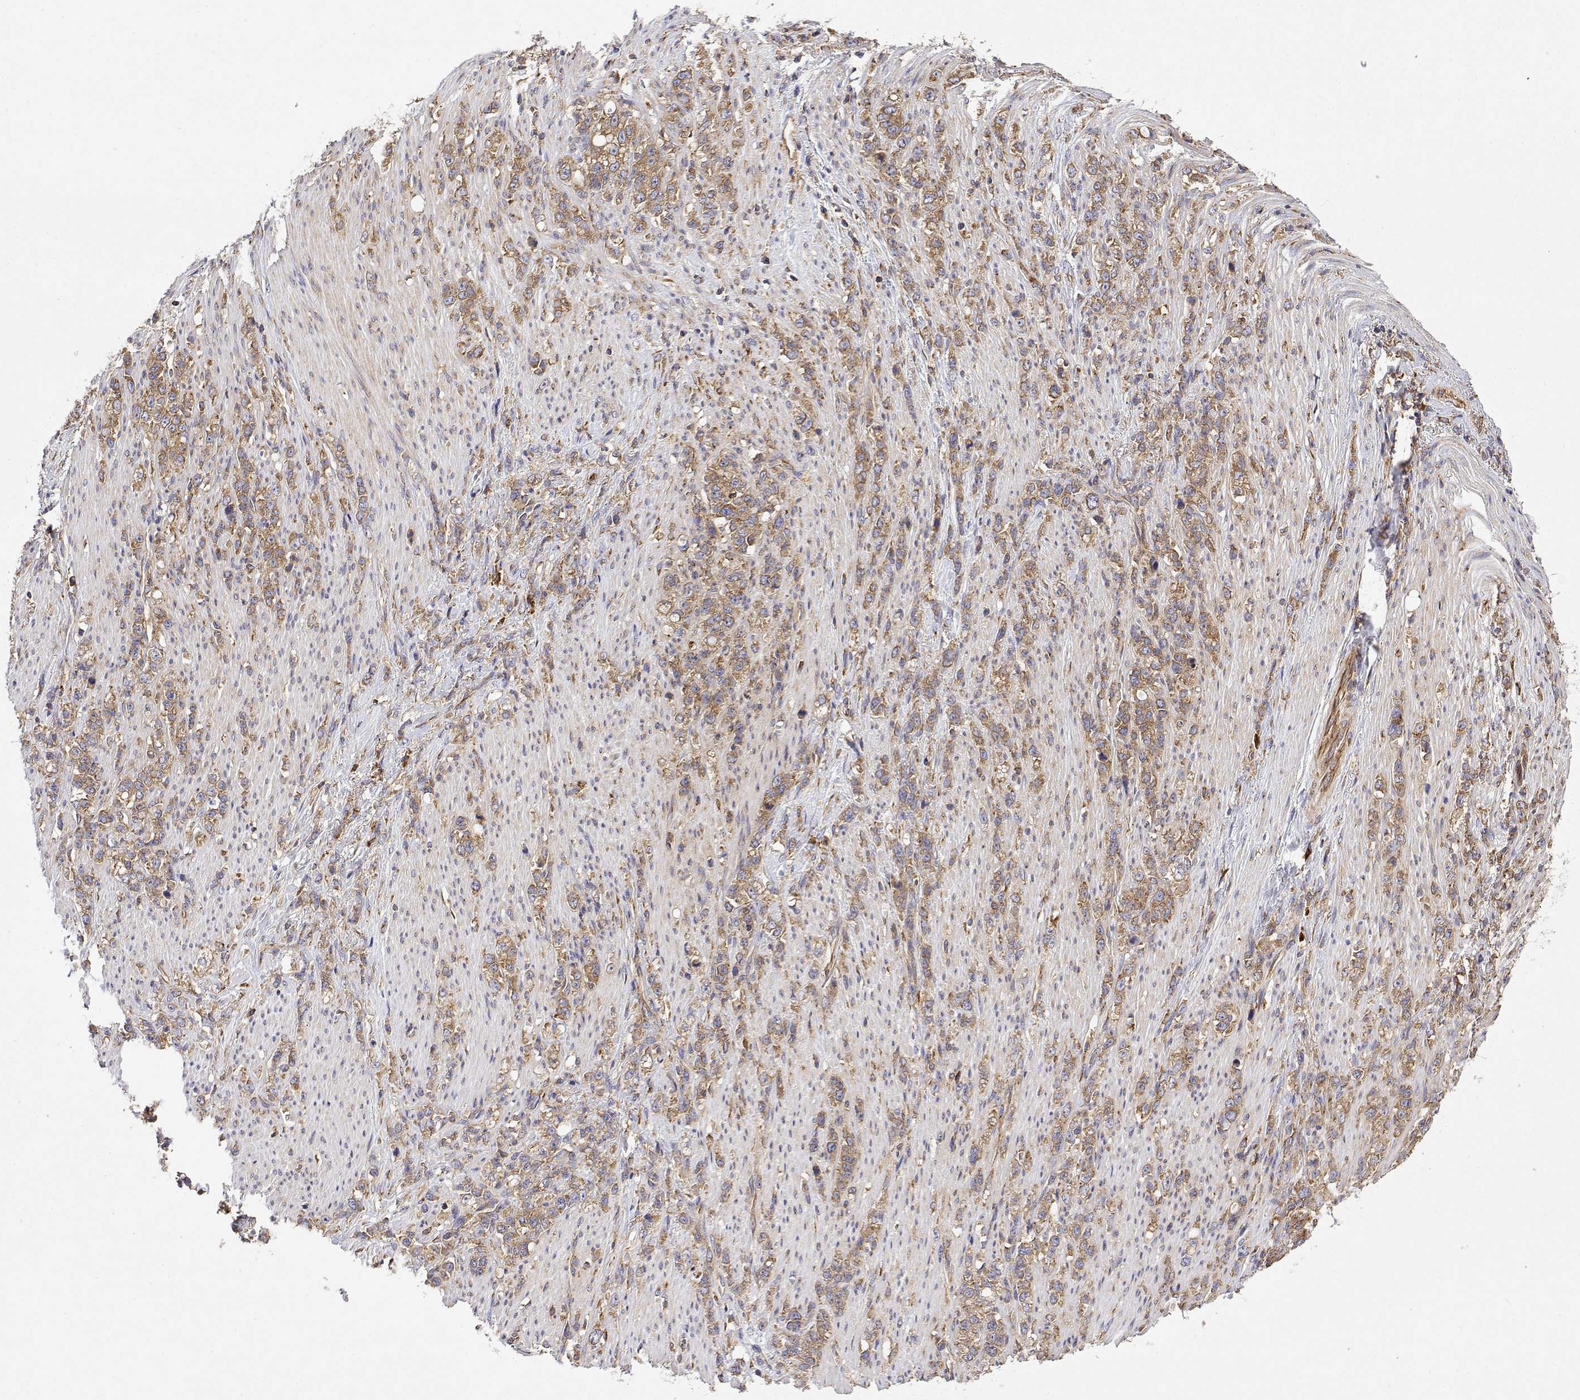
{"staining": {"intensity": "moderate", "quantity": ">75%", "location": "cytoplasmic/membranous"}, "tissue": "stomach cancer", "cell_type": "Tumor cells", "image_type": "cancer", "snomed": [{"axis": "morphology", "description": "Adenocarcinoma, NOS"}, {"axis": "topography", "description": "Stomach, lower"}], "caption": "DAB immunohistochemical staining of human stomach adenocarcinoma exhibits moderate cytoplasmic/membranous protein positivity in about >75% of tumor cells.", "gene": "EEF1G", "patient": {"sex": "male", "age": 88}}